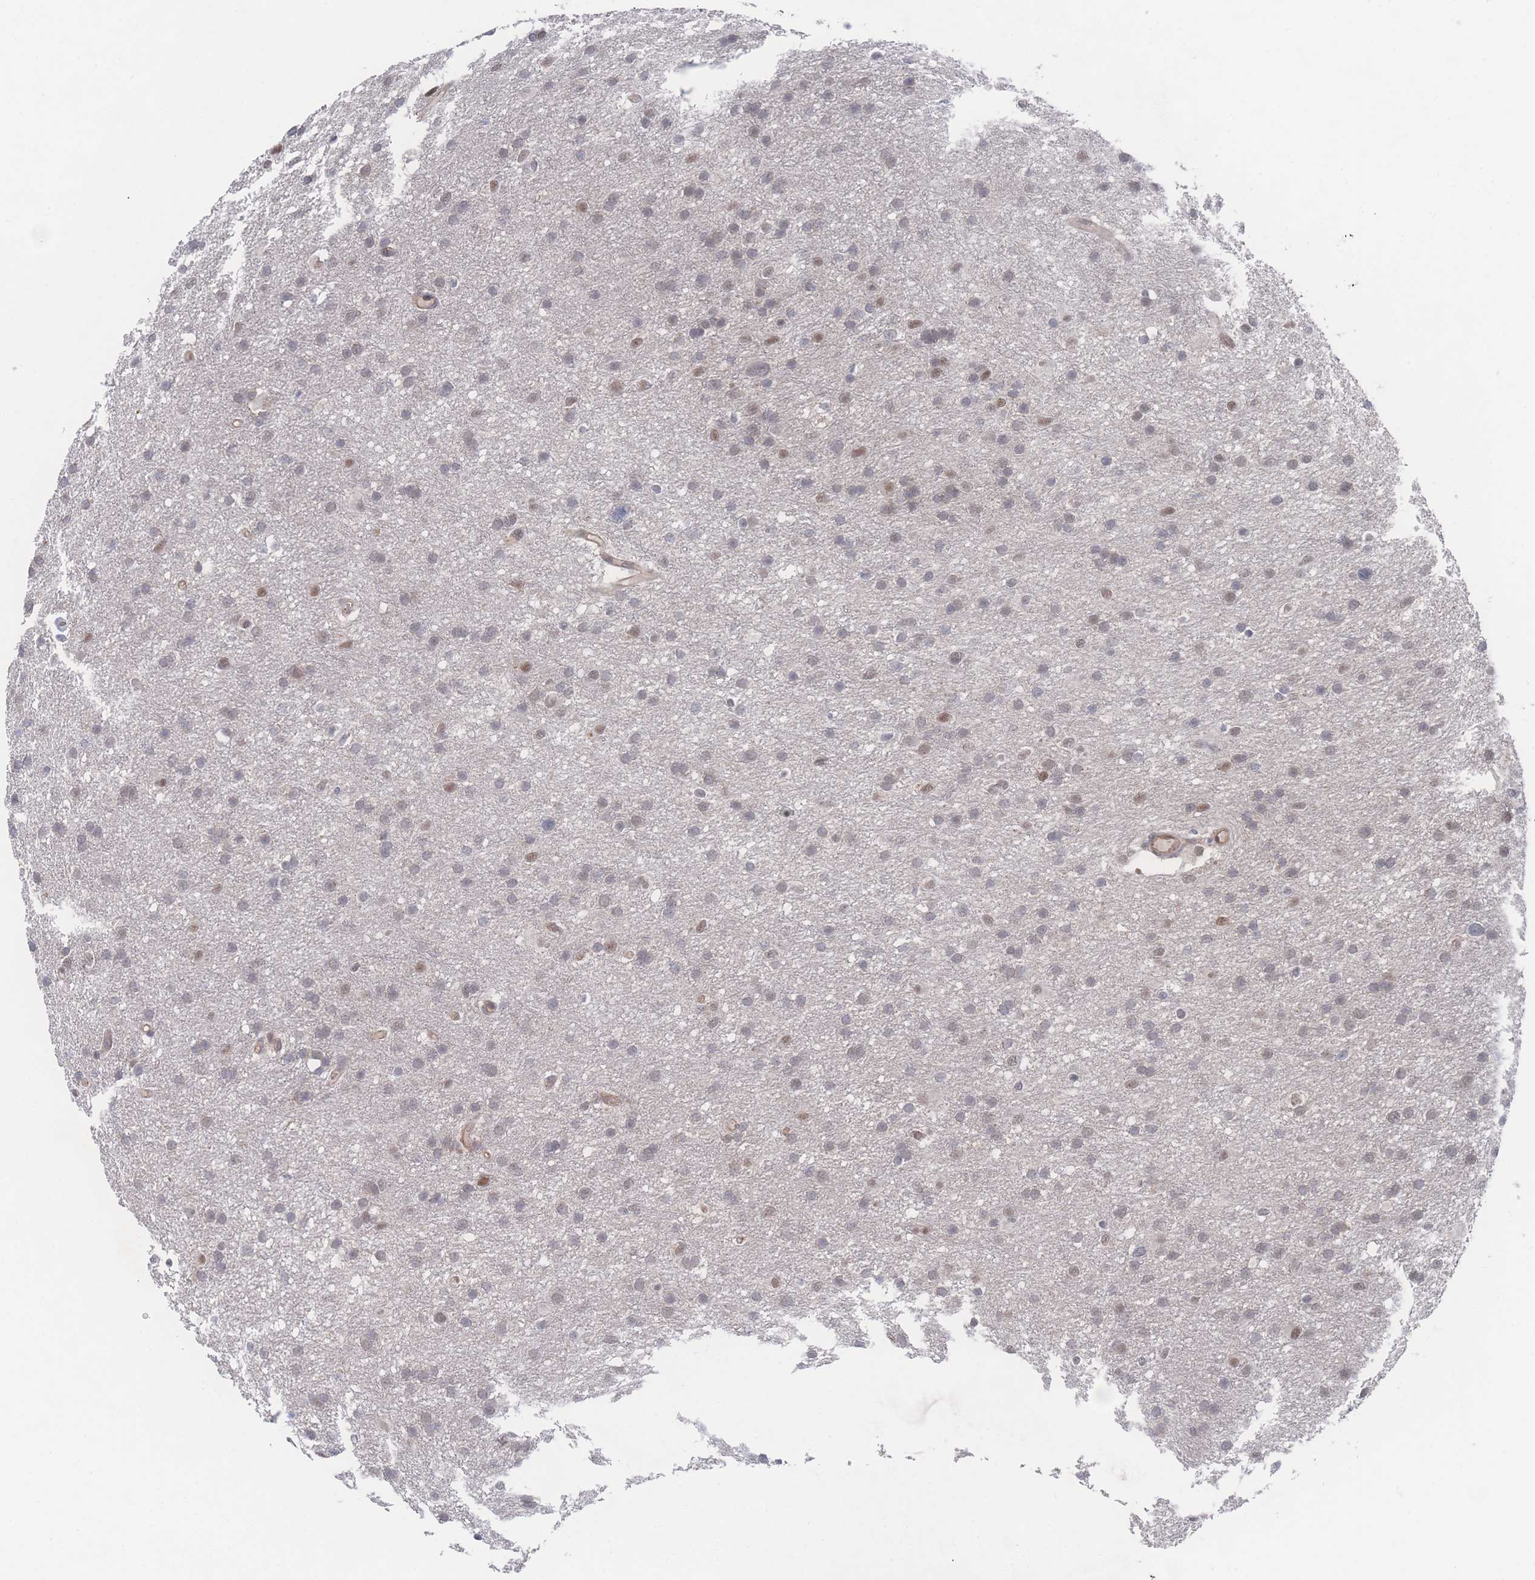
{"staining": {"intensity": "weak", "quantity": "<25%", "location": "nuclear"}, "tissue": "glioma", "cell_type": "Tumor cells", "image_type": "cancer", "snomed": [{"axis": "morphology", "description": "Glioma, malignant, High grade"}, {"axis": "topography", "description": "Cerebral cortex"}], "caption": "Human glioma stained for a protein using immunohistochemistry exhibits no expression in tumor cells.", "gene": "PSMA1", "patient": {"sex": "female", "age": 36}}